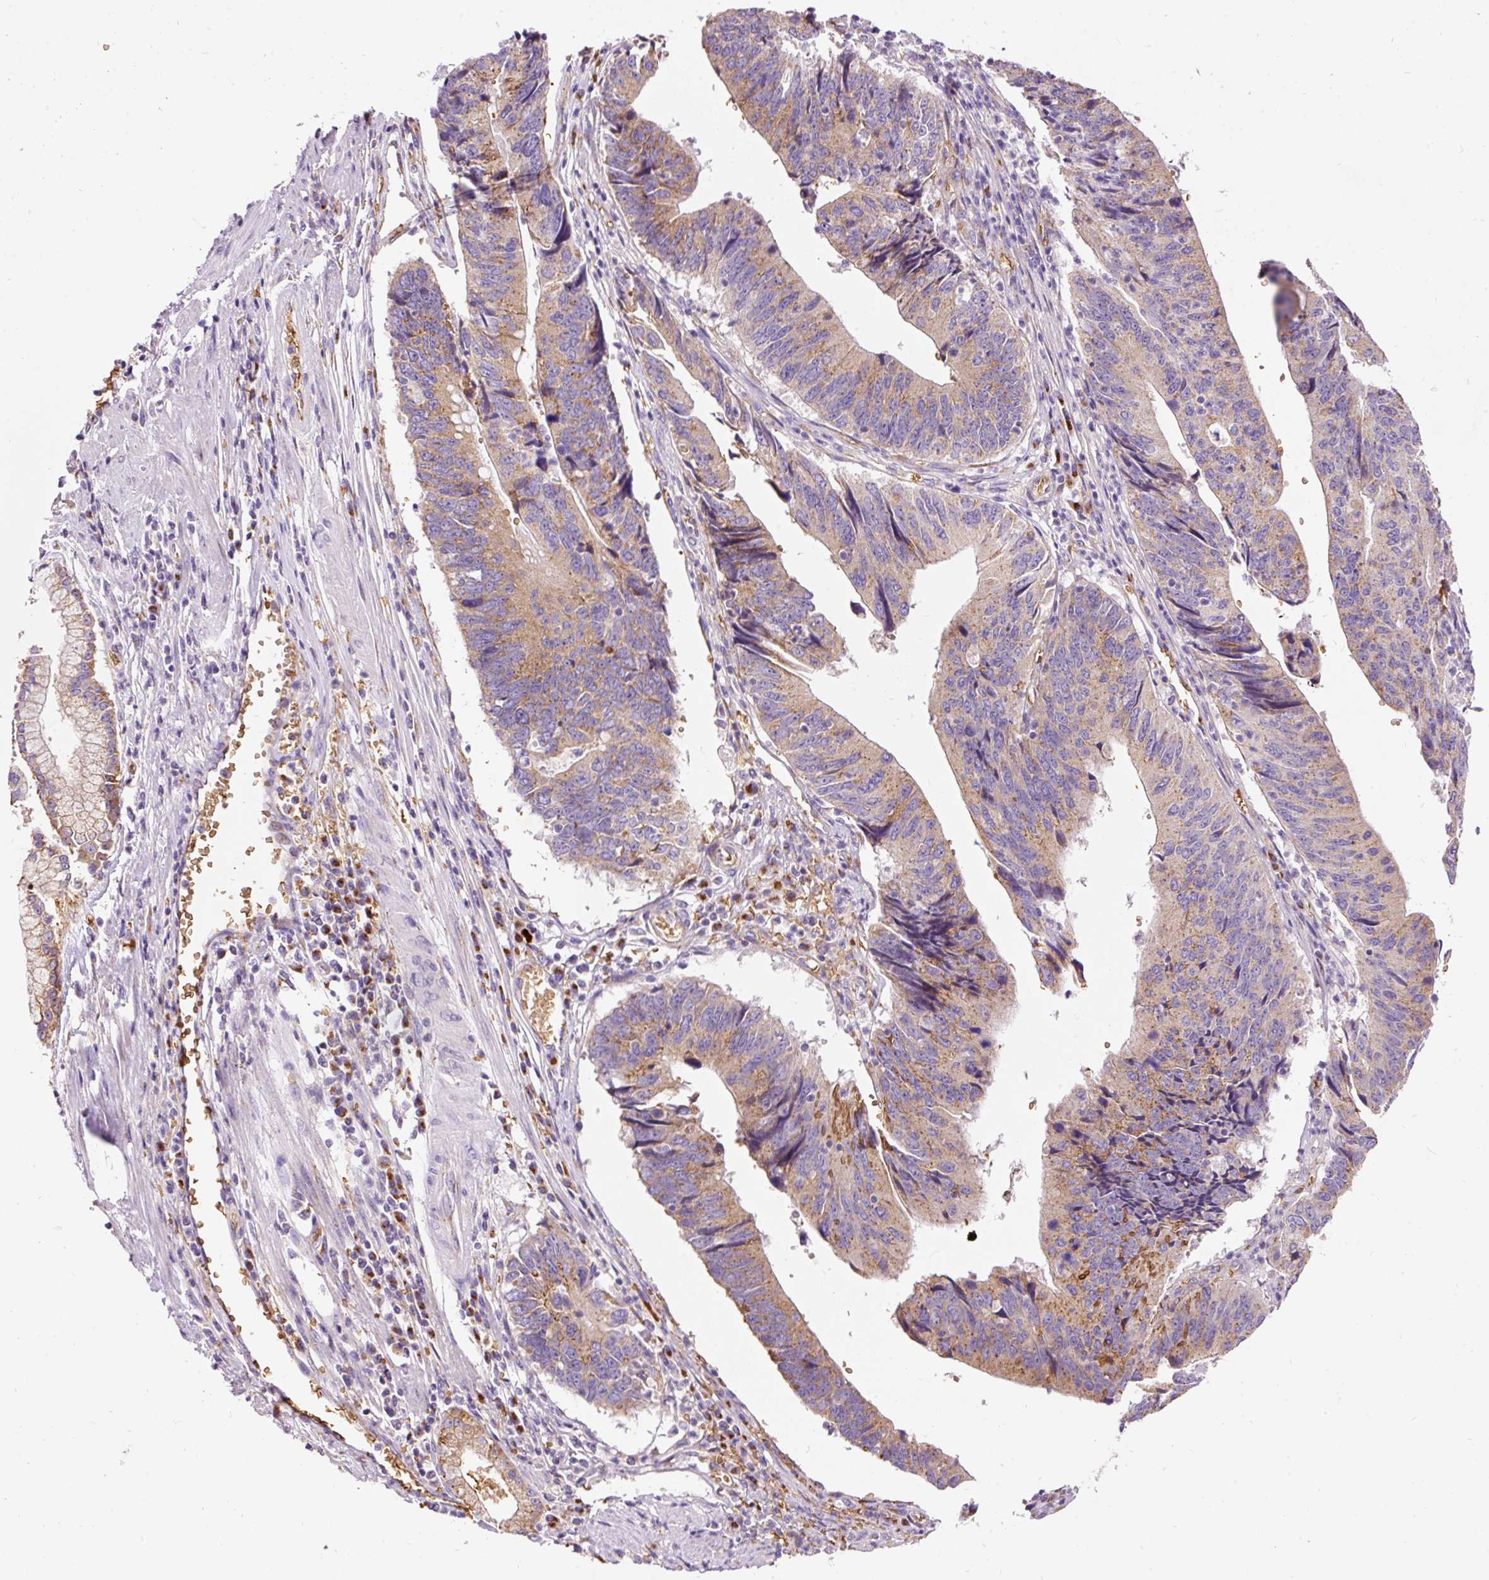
{"staining": {"intensity": "moderate", "quantity": ">75%", "location": "cytoplasmic/membranous"}, "tissue": "stomach cancer", "cell_type": "Tumor cells", "image_type": "cancer", "snomed": [{"axis": "morphology", "description": "Adenocarcinoma, NOS"}, {"axis": "topography", "description": "Stomach"}], "caption": "Stomach cancer (adenocarcinoma) stained with a protein marker demonstrates moderate staining in tumor cells.", "gene": "PRRC2A", "patient": {"sex": "male", "age": 59}}